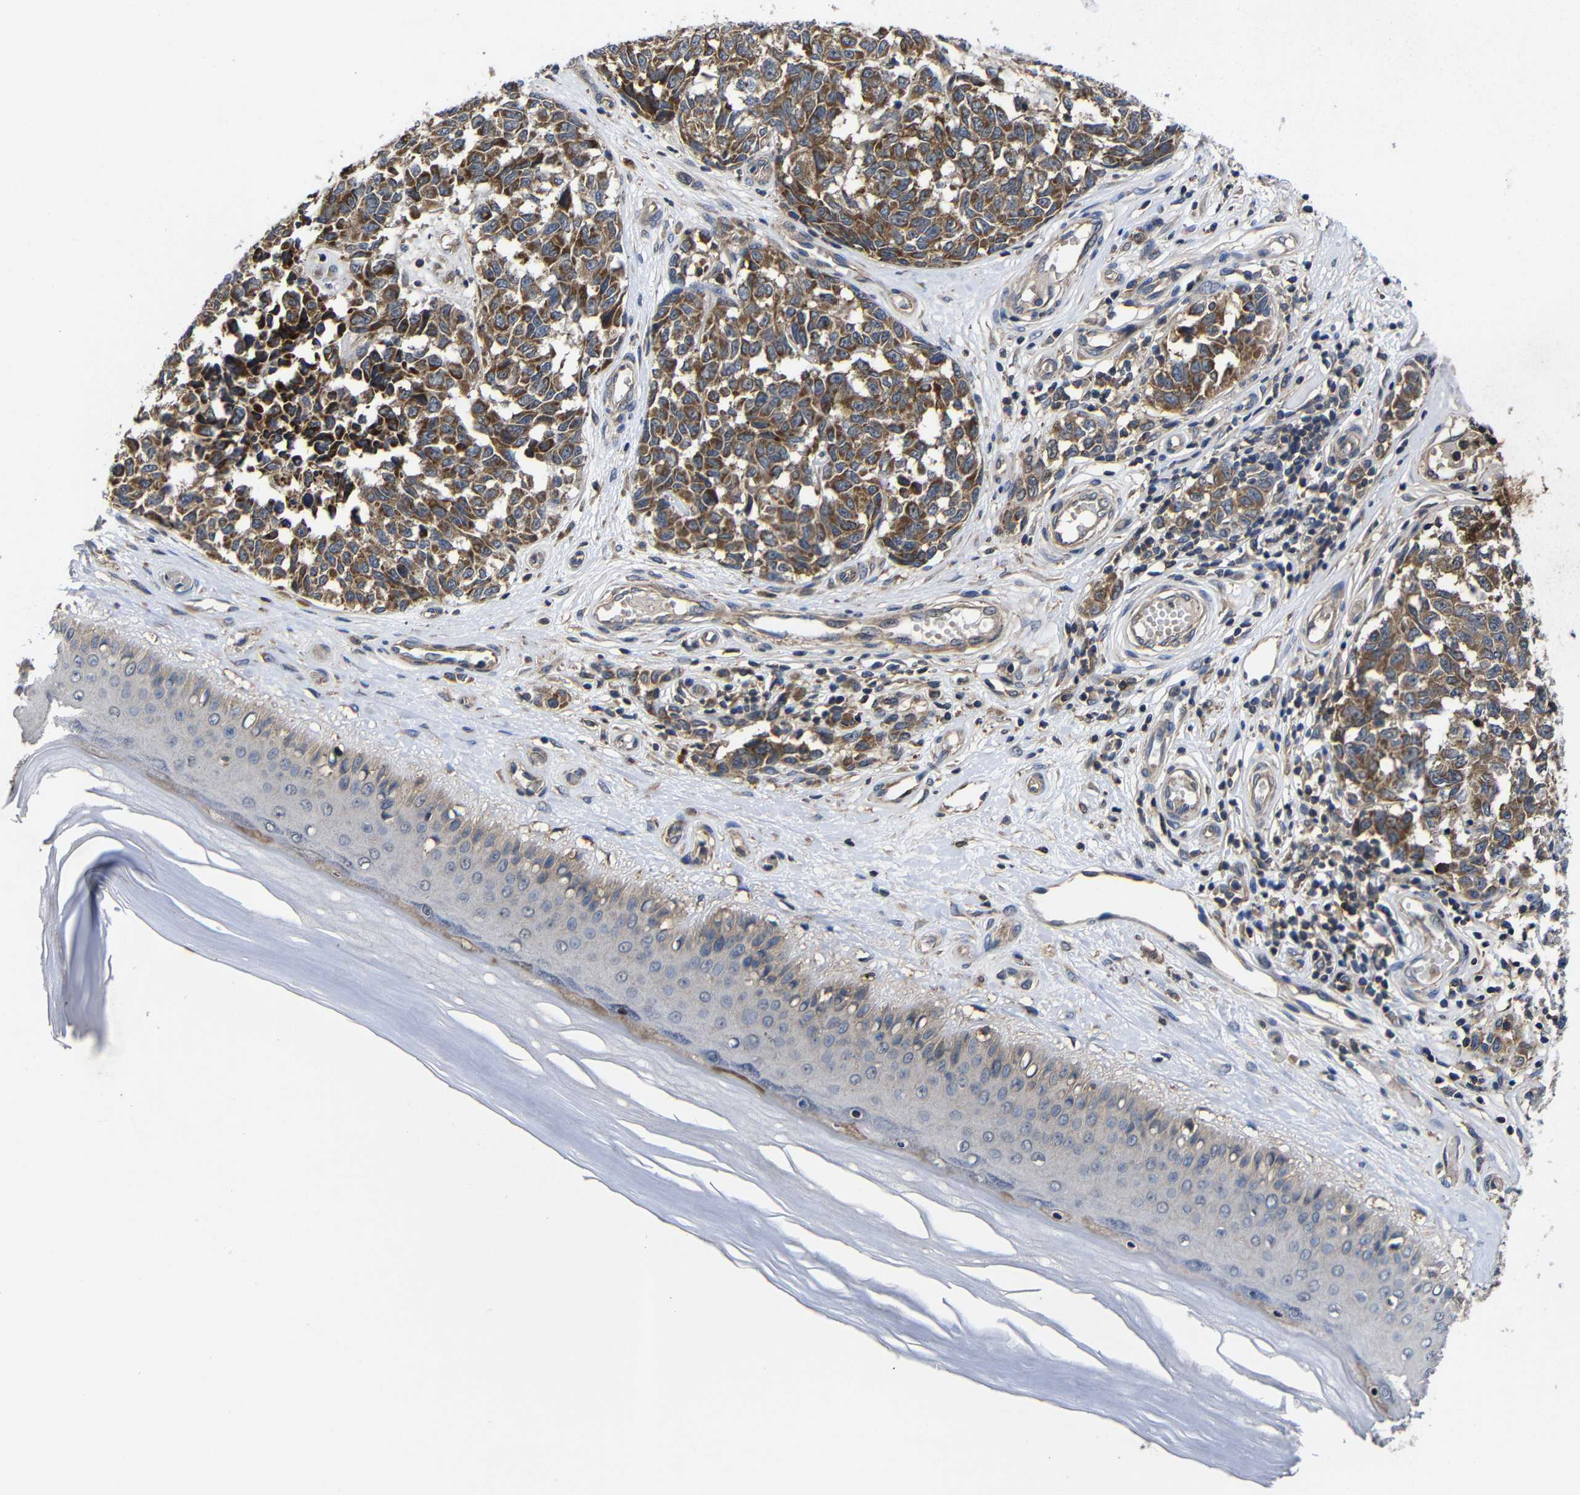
{"staining": {"intensity": "moderate", "quantity": ">75%", "location": "cytoplasmic/membranous"}, "tissue": "melanoma", "cell_type": "Tumor cells", "image_type": "cancer", "snomed": [{"axis": "morphology", "description": "Malignant melanoma, NOS"}, {"axis": "topography", "description": "Skin"}], "caption": "Immunohistochemistry (DAB) staining of human malignant melanoma displays moderate cytoplasmic/membranous protein expression in approximately >75% of tumor cells.", "gene": "LPAR5", "patient": {"sex": "female", "age": 64}}